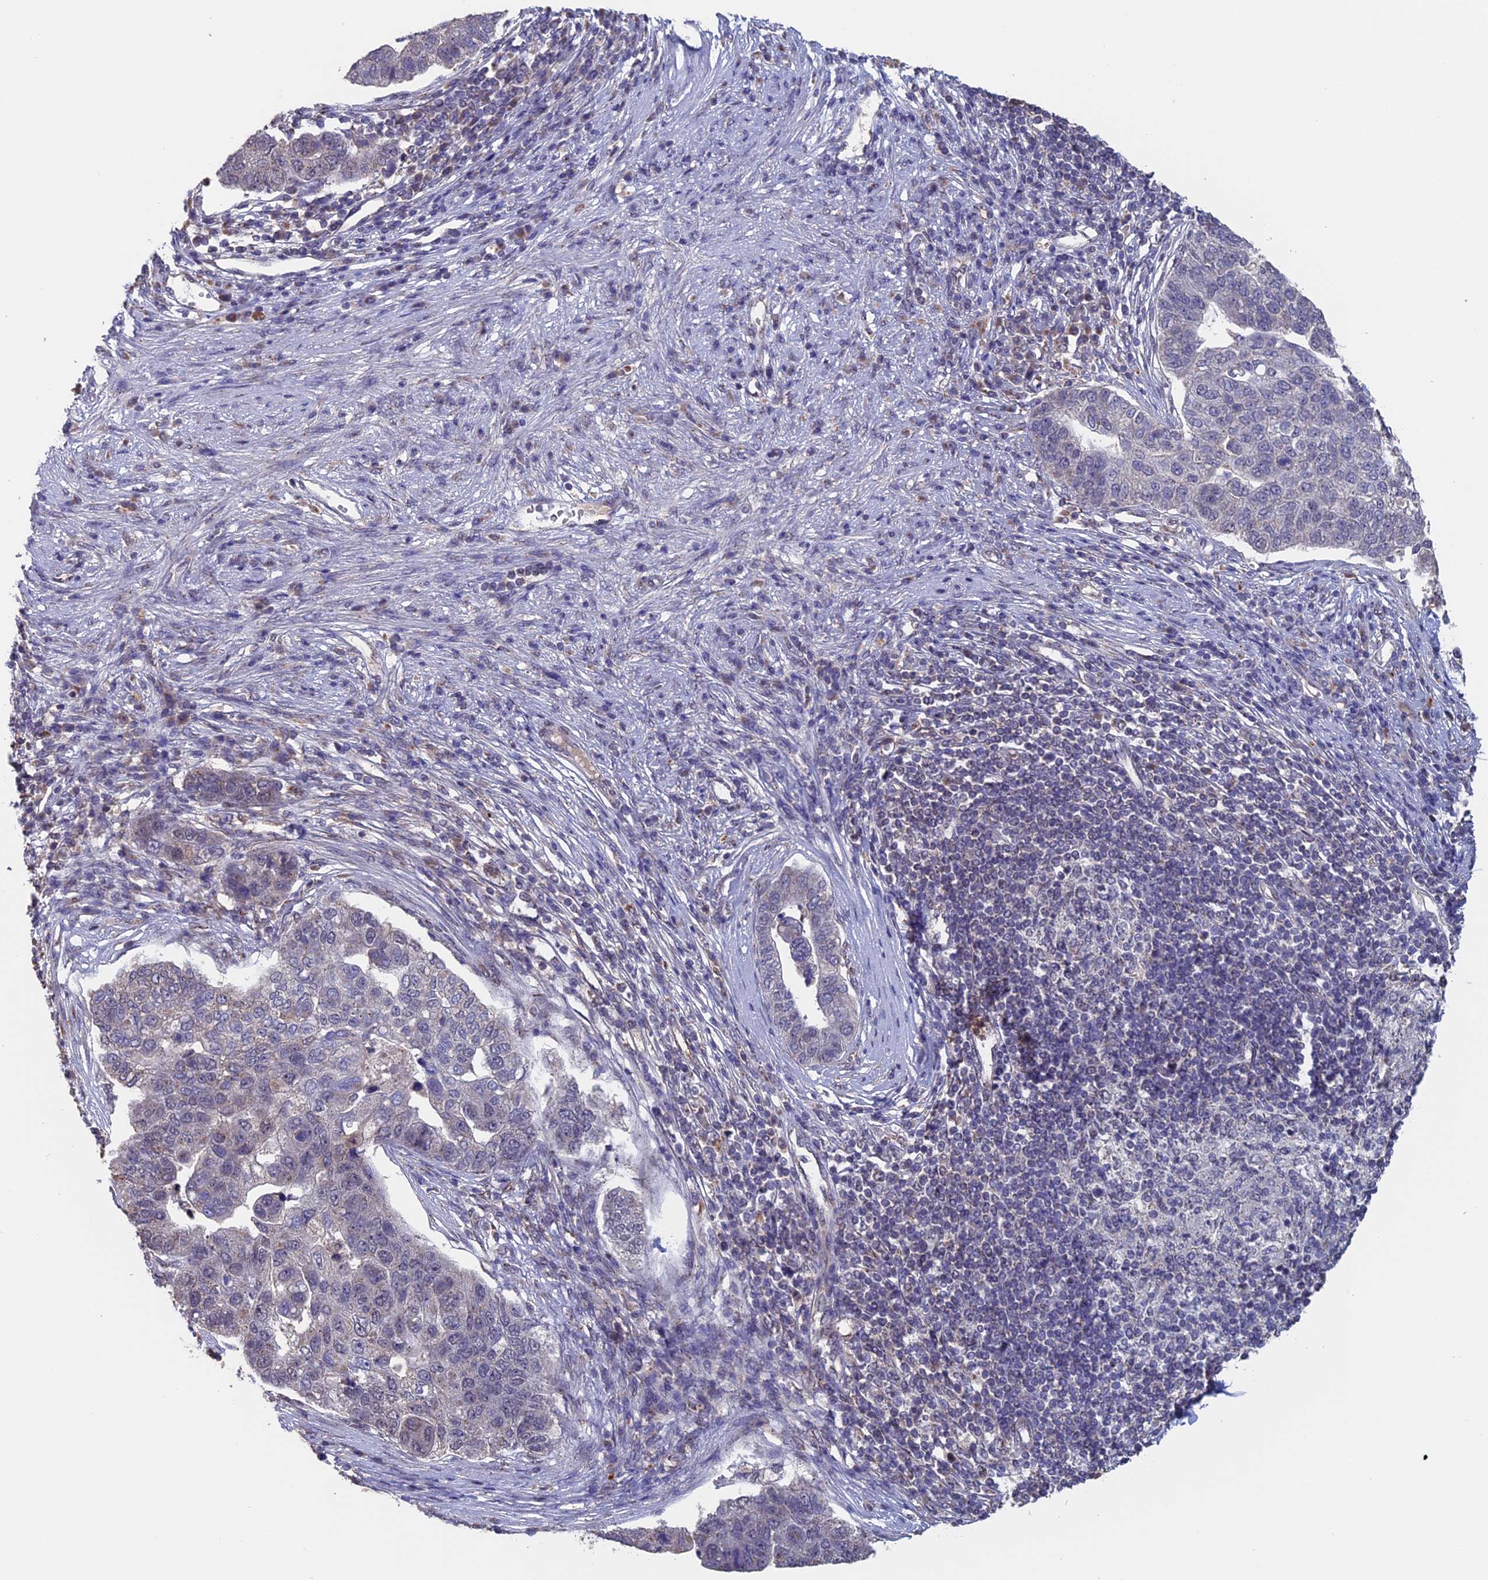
{"staining": {"intensity": "negative", "quantity": "none", "location": "none"}, "tissue": "pancreatic cancer", "cell_type": "Tumor cells", "image_type": "cancer", "snomed": [{"axis": "morphology", "description": "Adenocarcinoma, NOS"}, {"axis": "topography", "description": "Pancreas"}], "caption": "Adenocarcinoma (pancreatic) was stained to show a protein in brown. There is no significant staining in tumor cells. The staining was performed using DAB to visualize the protein expression in brown, while the nuclei were stained in blue with hematoxylin (Magnification: 20x).", "gene": "PIGQ", "patient": {"sex": "female", "age": 61}}